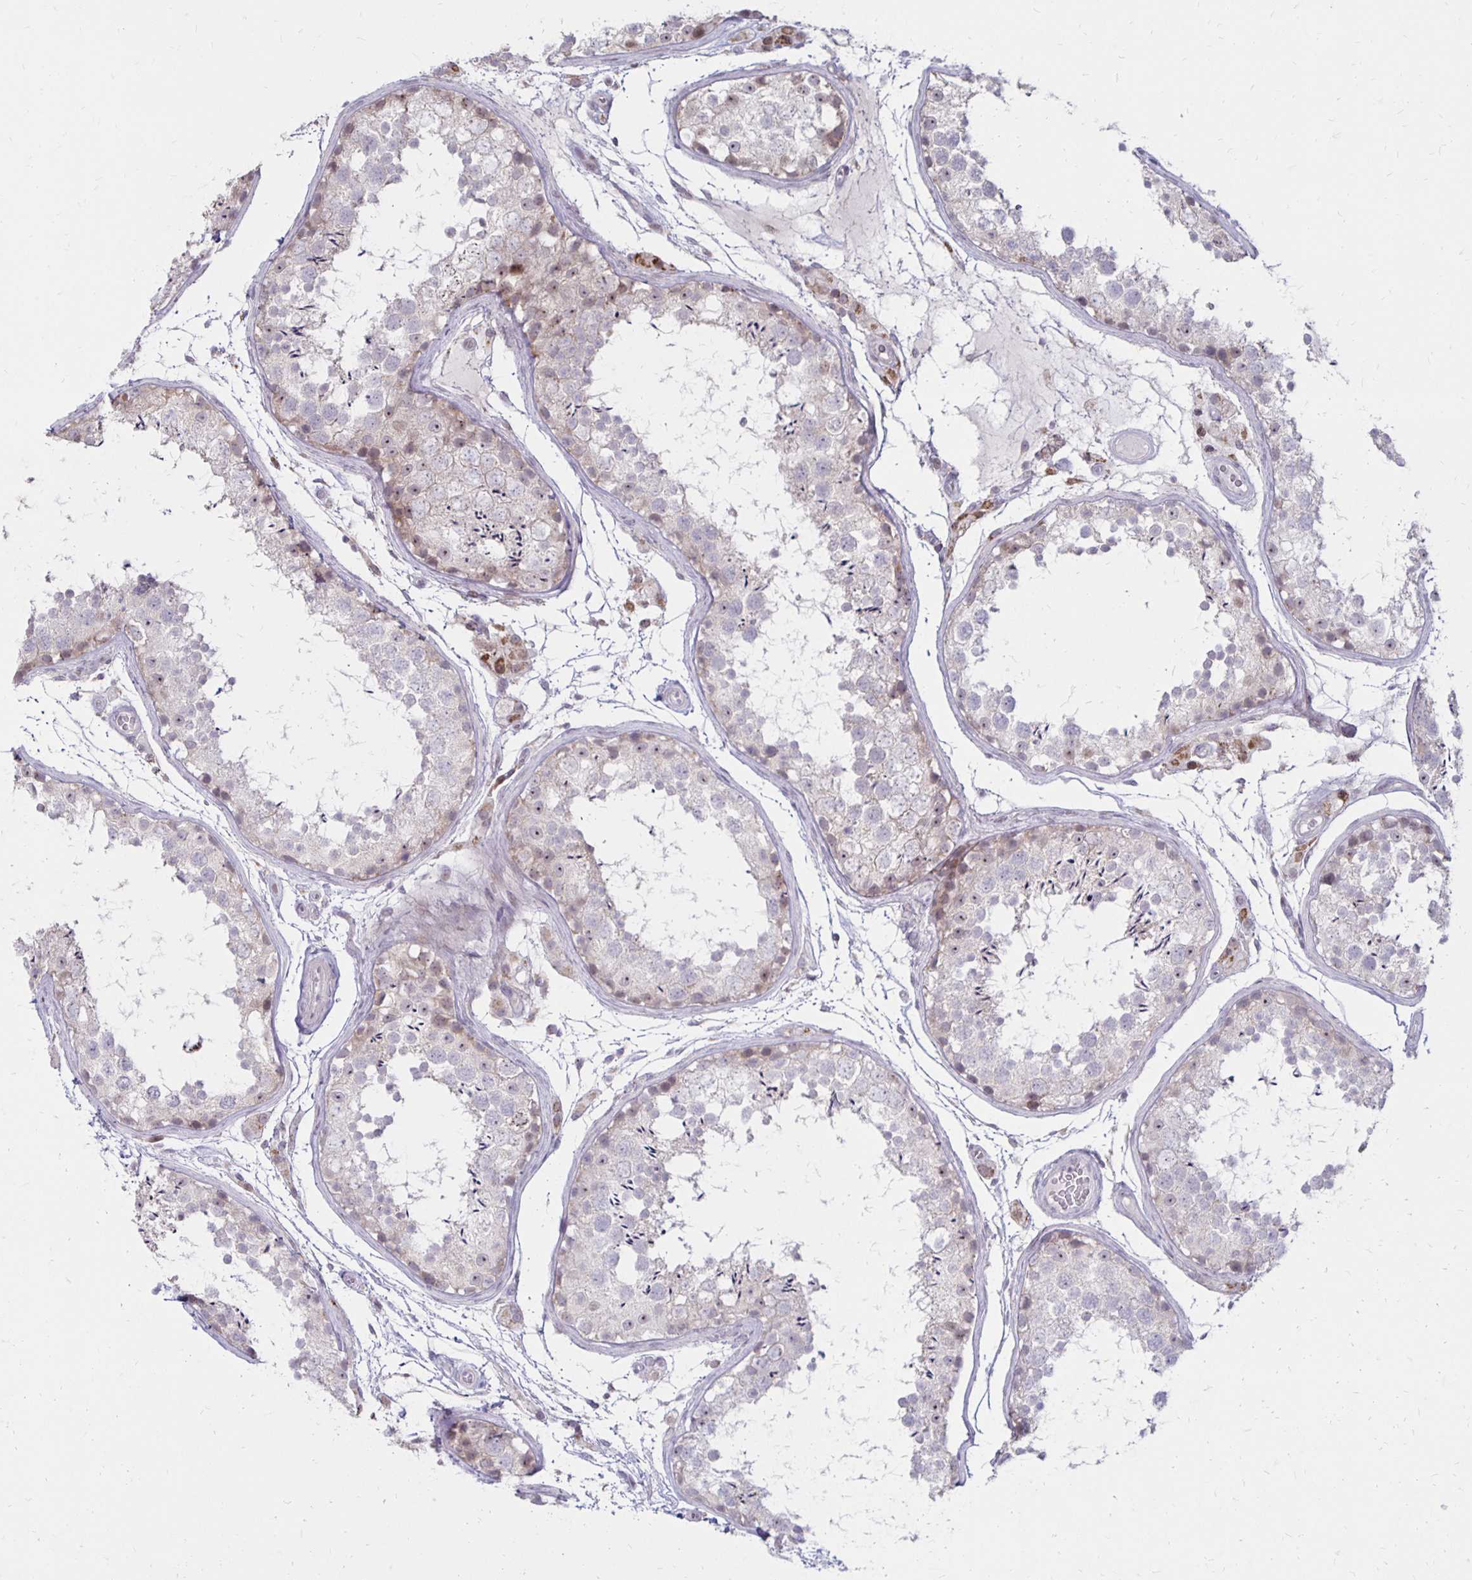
{"staining": {"intensity": "weak", "quantity": "<25%", "location": "nuclear"}, "tissue": "testis", "cell_type": "Cells in seminiferous ducts", "image_type": "normal", "snomed": [{"axis": "morphology", "description": "Normal tissue, NOS"}, {"axis": "topography", "description": "Testis"}], "caption": "IHC of benign testis exhibits no positivity in cells in seminiferous ducts.", "gene": "DAGLA", "patient": {"sex": "male", "age": 29}}